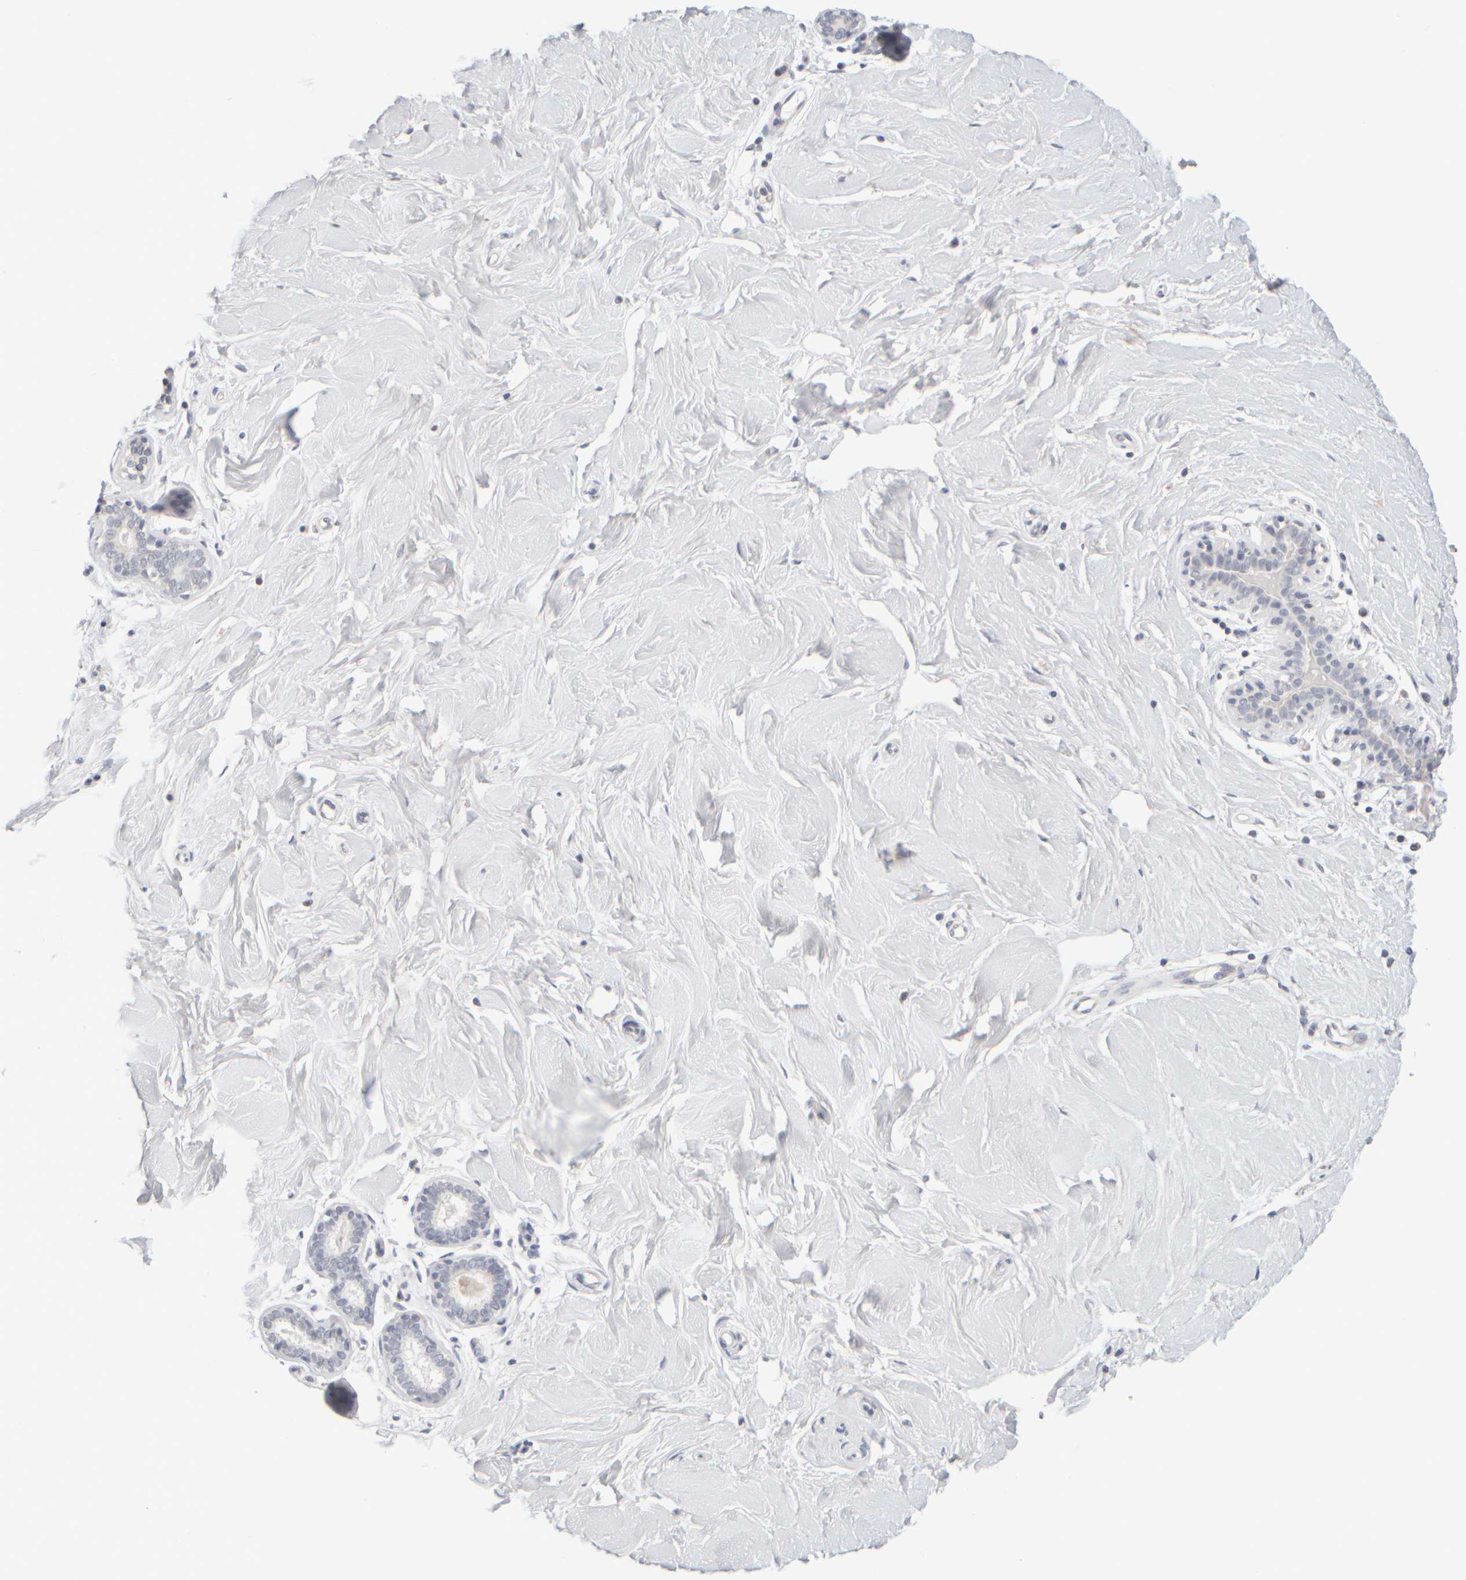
{"staining": {"intensity": "negative", "quantity": "none", "location": "none"}, "tissue": "breast", "cell_type": "Adipocytes", "image_type": "normal", "snomed": [{"axis": "morphology", "description": "Normal tissue, NOS"}, {"axis": "topography", "description": "Breast"}], "caption": "A high-resolution micrograph shows immunohistochemistry staining of benign breast, which displays no significant expression in adipocytes.", "gene": "ZNF112", "patient": {"sex": "female", "age": 23}}